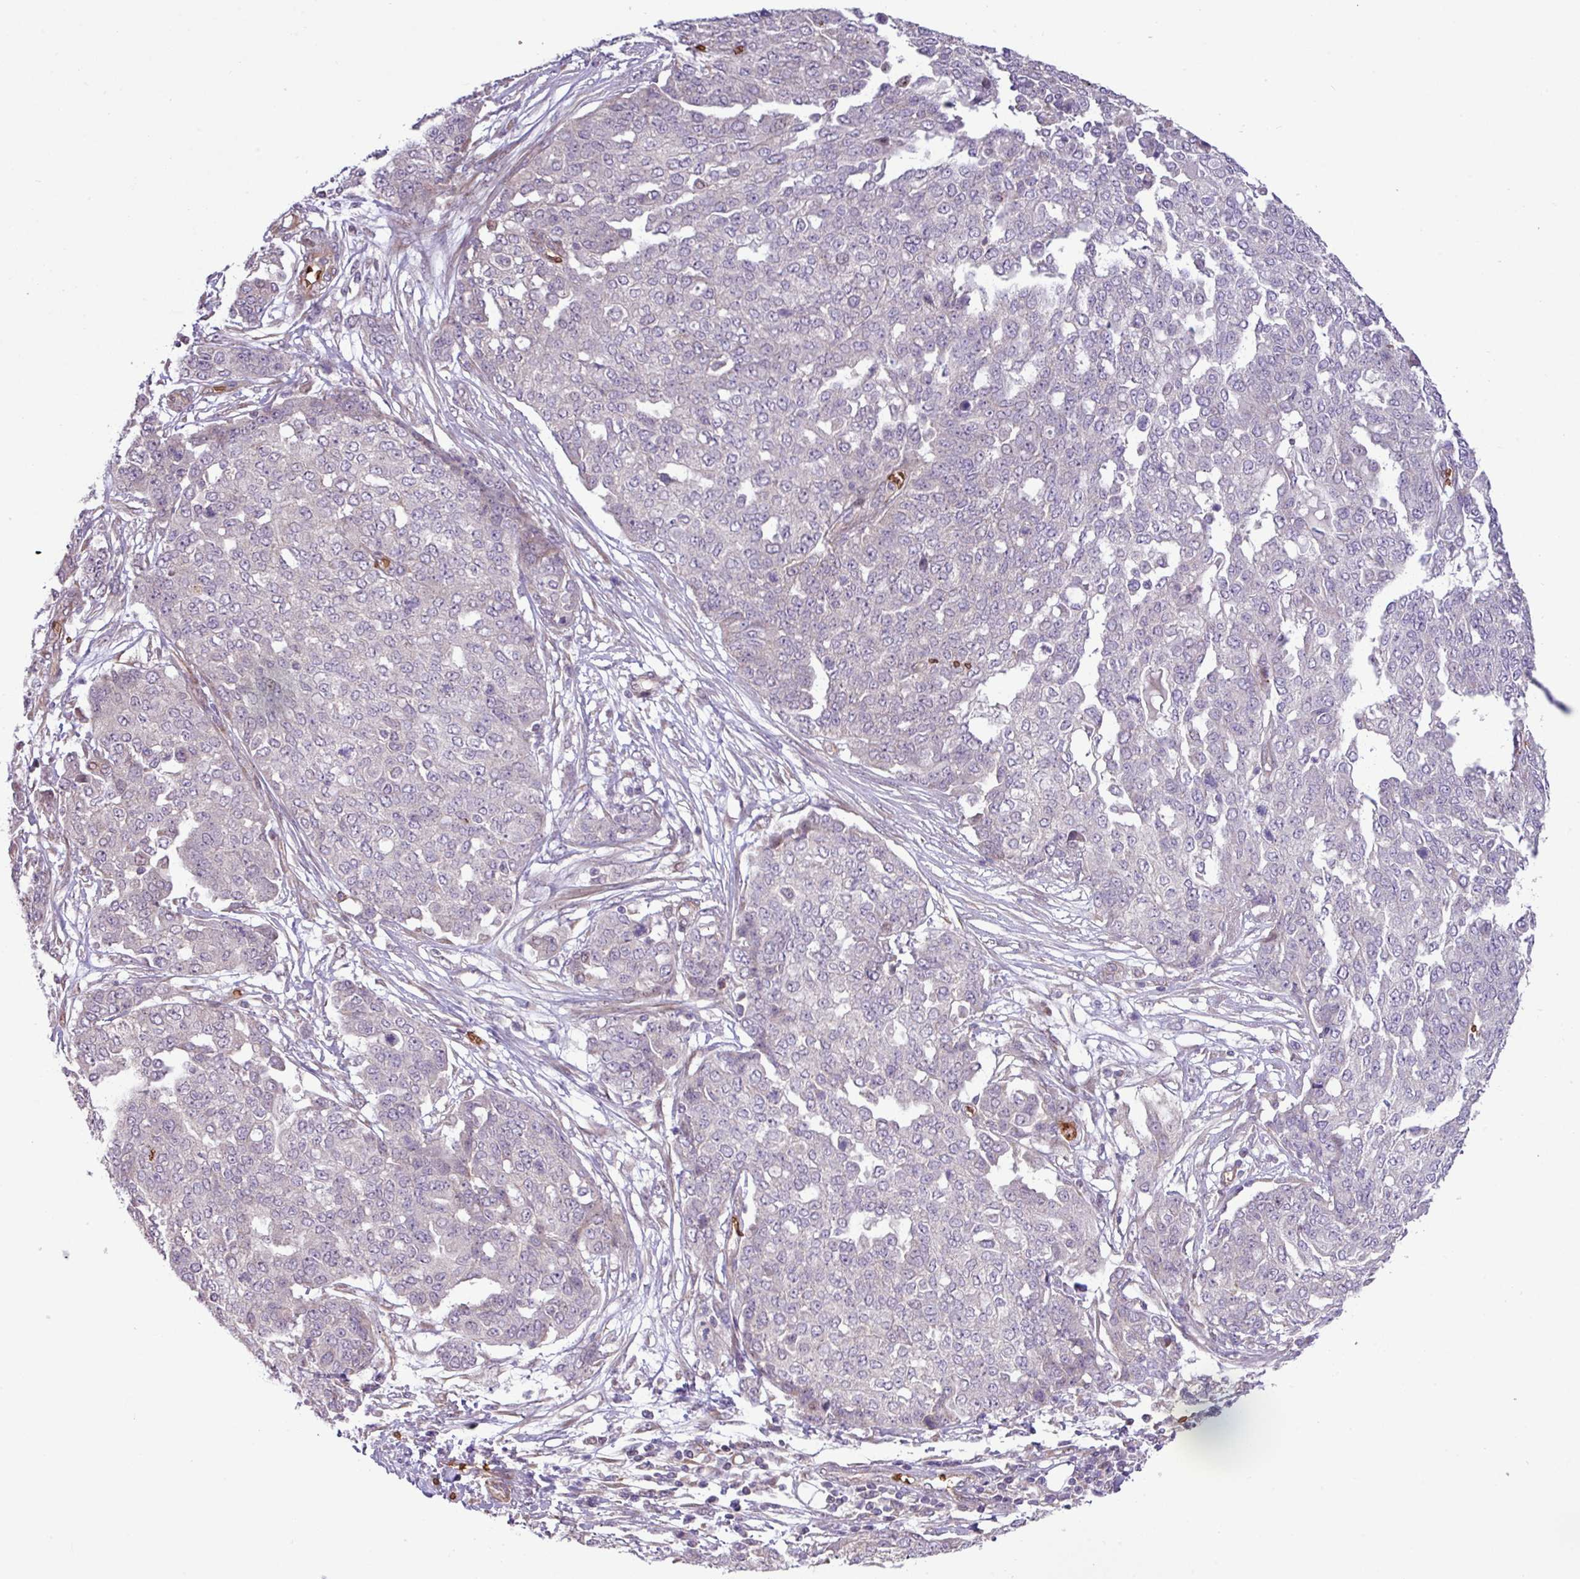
{"staining": {"intensity": "negative", "quantity": "none", "location": "none"}, "tissue": "ovarian cancer", "cell_type": "Tumor cells", "image_type": "cancer", "snomed": [{"axis": "morphology", "description": "Cystadenocarcinoma, serous, NOS"}, {"axis": "topography", "description": "Soft tissue"}, {"axis": "topography", "description": "Ovary"}], "caption": "A micrograph of human serous cystadenocarcinoma (ovarian) is negative for staining in tumor cells.", "gene": "RAD21L1", "patient": {"sex": "female", "age": 57}}